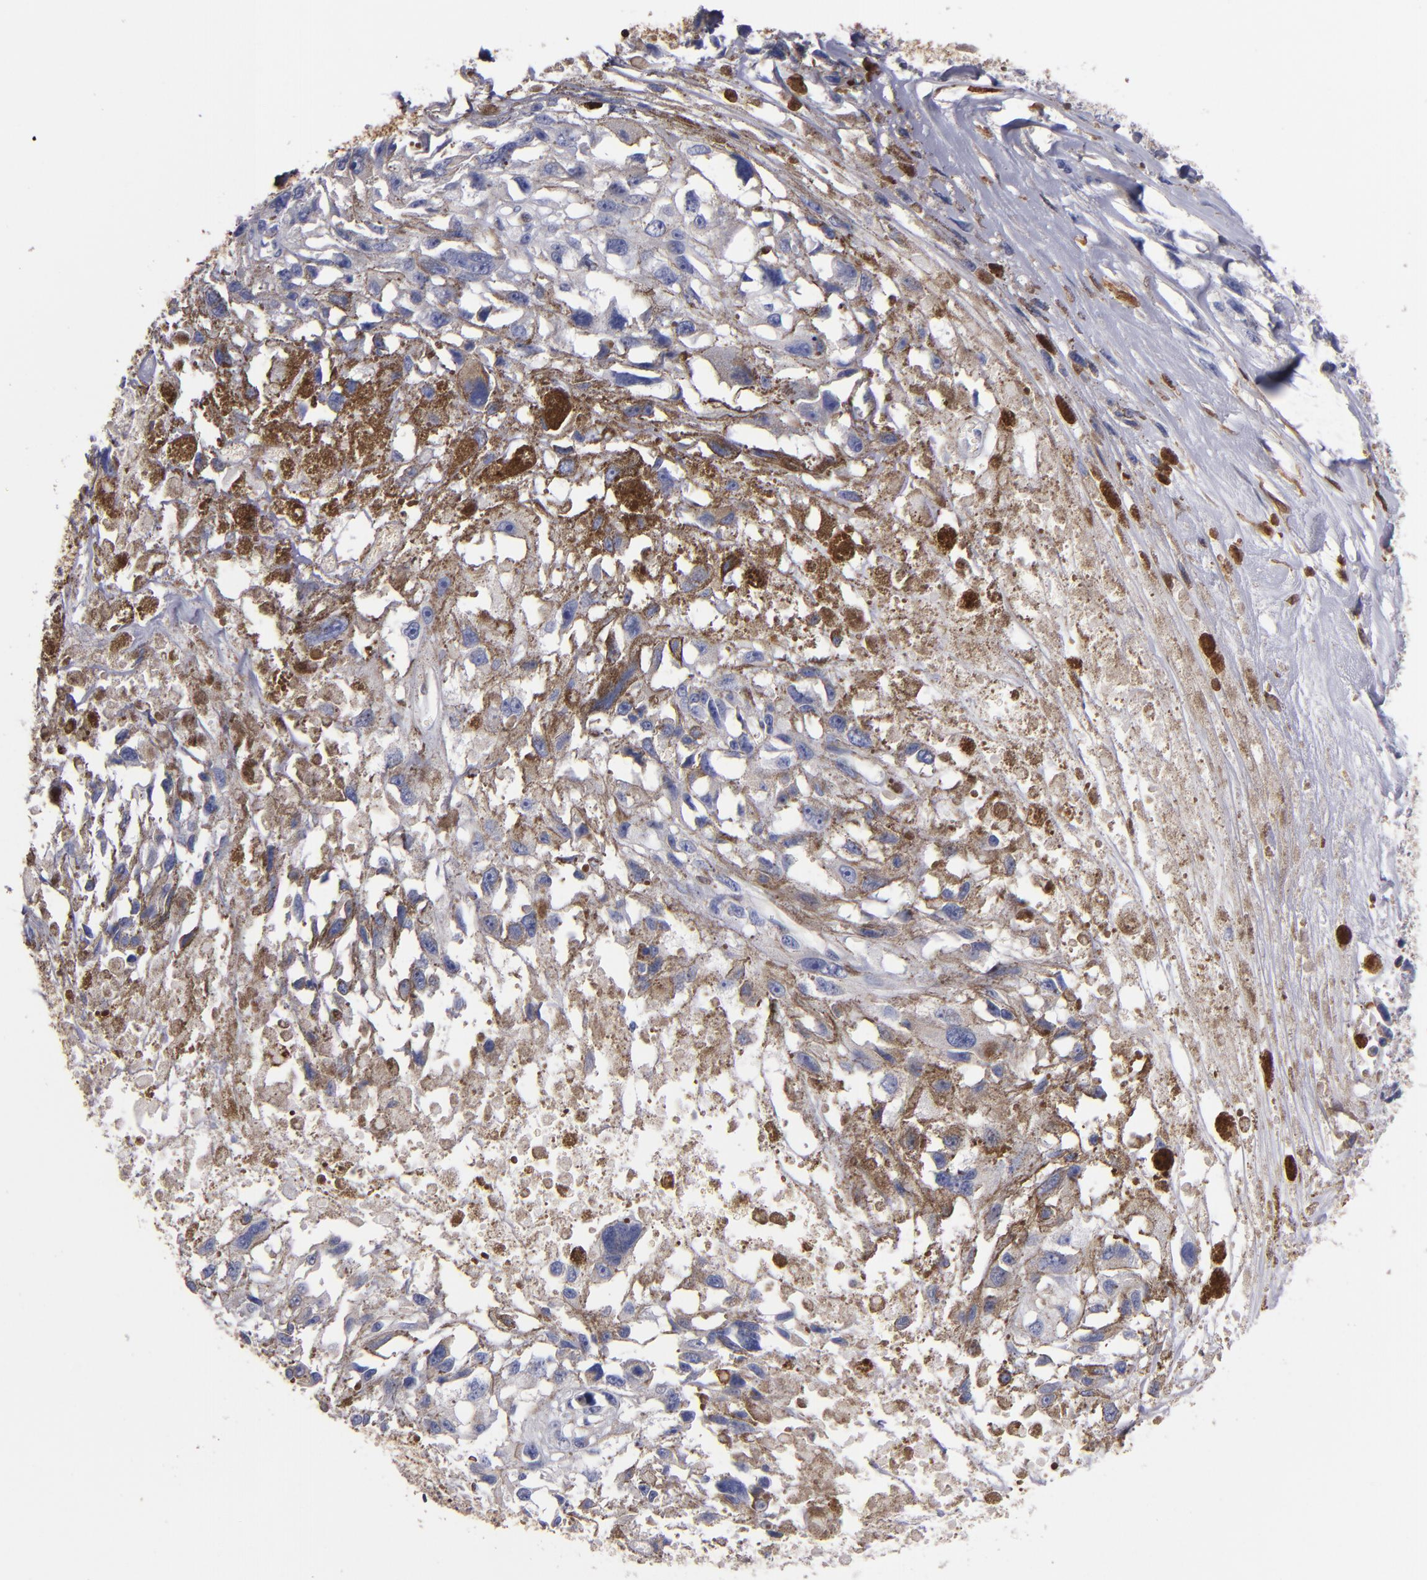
{"staining": {"intensity": "negative", "quantity": "none", "location": "none"}, "tissue": "melanoma", "cell_type": "Tumor cells", "image_type": "cancer", "snomed": [{"axis": "morphology", "description": "Malignant melanoma, Metastatic site"}, {"axis": "topography", "description": "Lymph node"}], "caption": "Photomicrograph shows no significant protein positivity in tumor cells of melanoma.", "gene": "S100A4", "patient": {"sex": "male", "age": 59}}